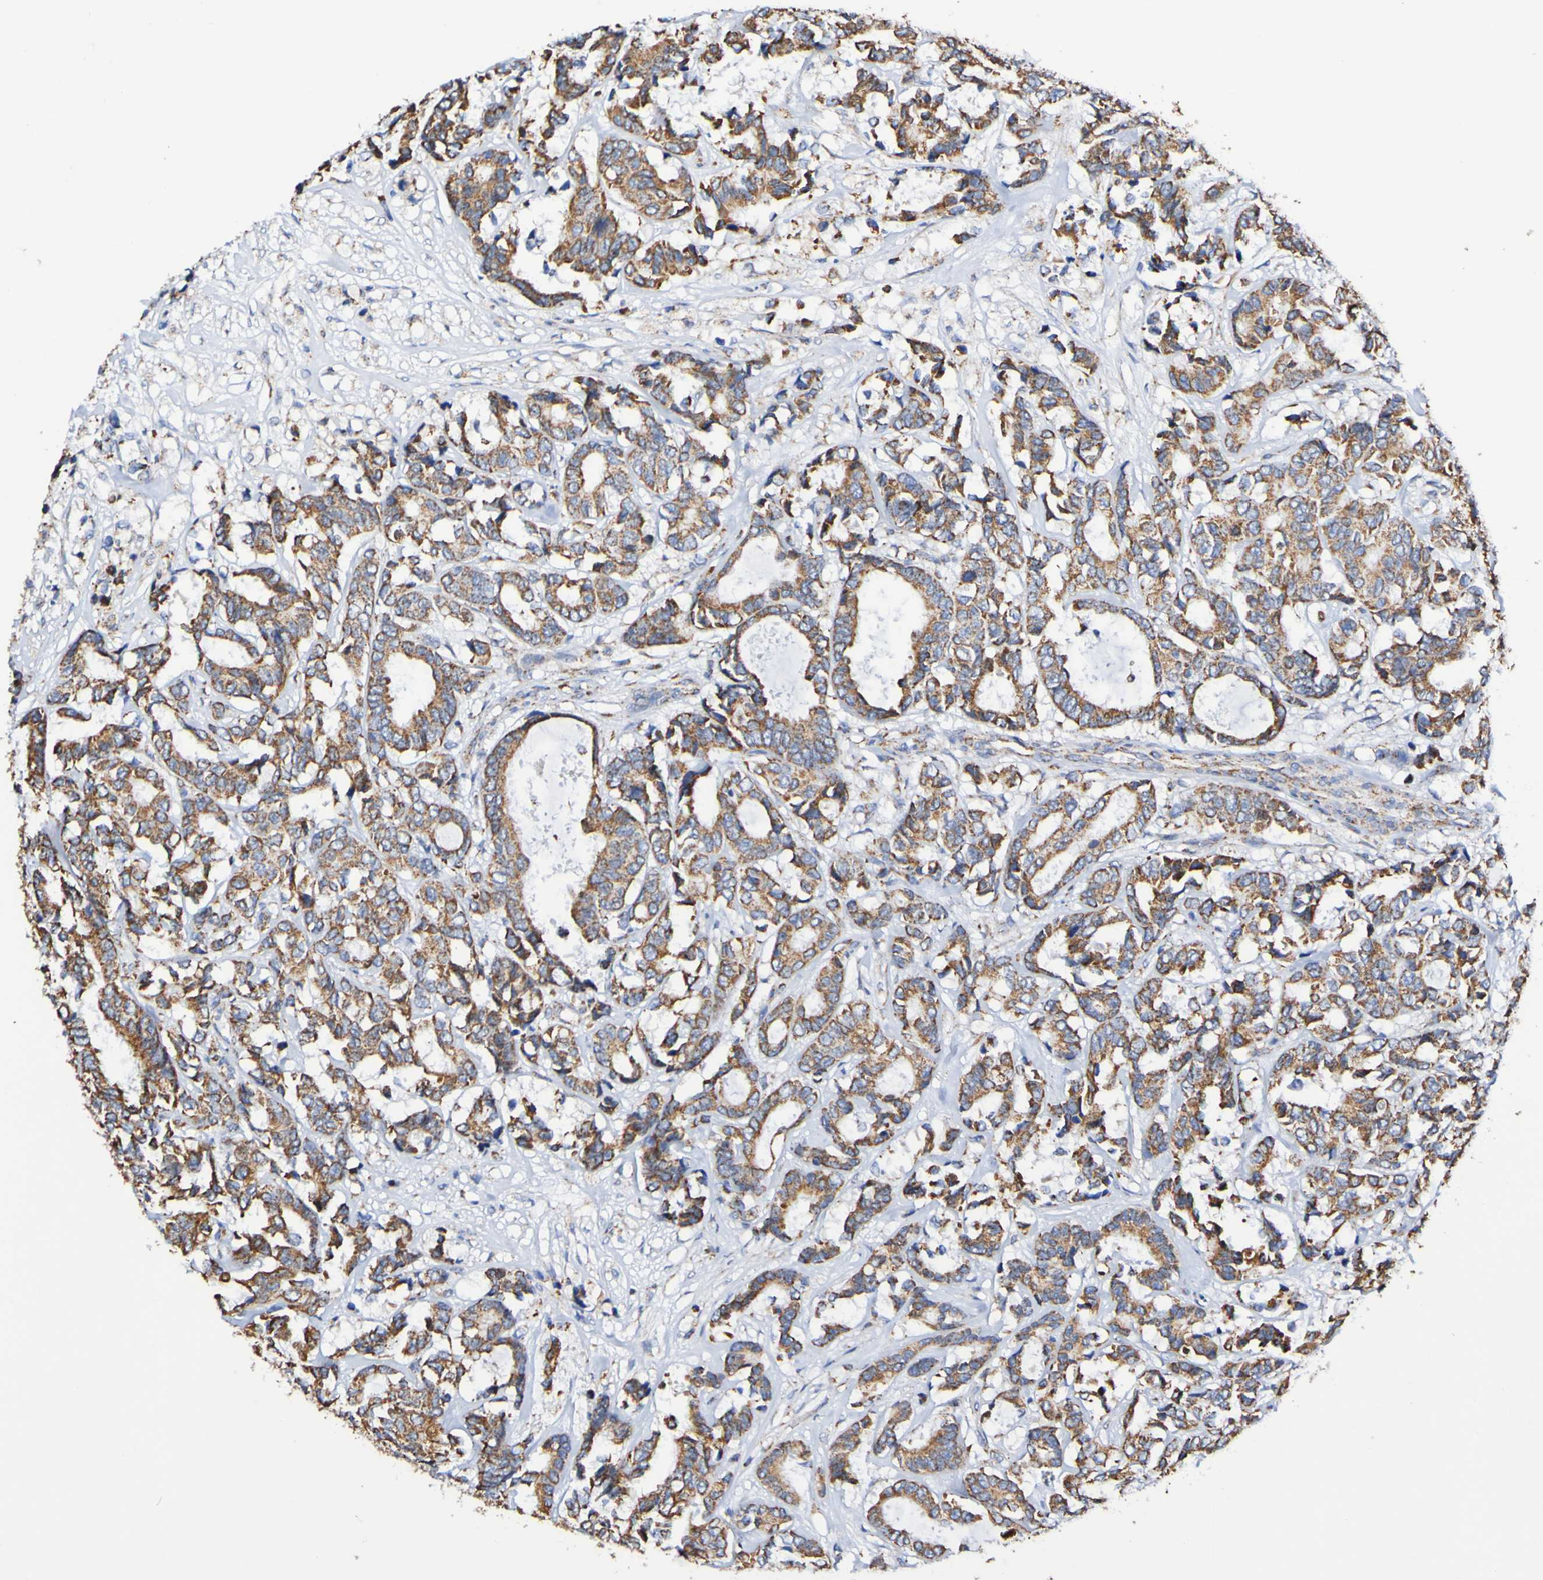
{"staining": {"intensity": "moderate", "quantity": ">75%", "location": "cytoplasmic/membranous"}, "tissue": "breast cancer", "cell_type": "Tumor cells", "image_type": "cancer", "snomed": [{"axis": "morphology", "description": "Duct carcinoma"}, {"axis": "topography", "description": "Breast"}], "caption": "Moderate cytoplasmic/membranous positivity for a protein is seen in approximately >75% of tumor cells of breast invasive ductal carcinoma using immunohistochemistry.", "gene": "IL18R1", "patient": {"sex": "female", "age": 87}}